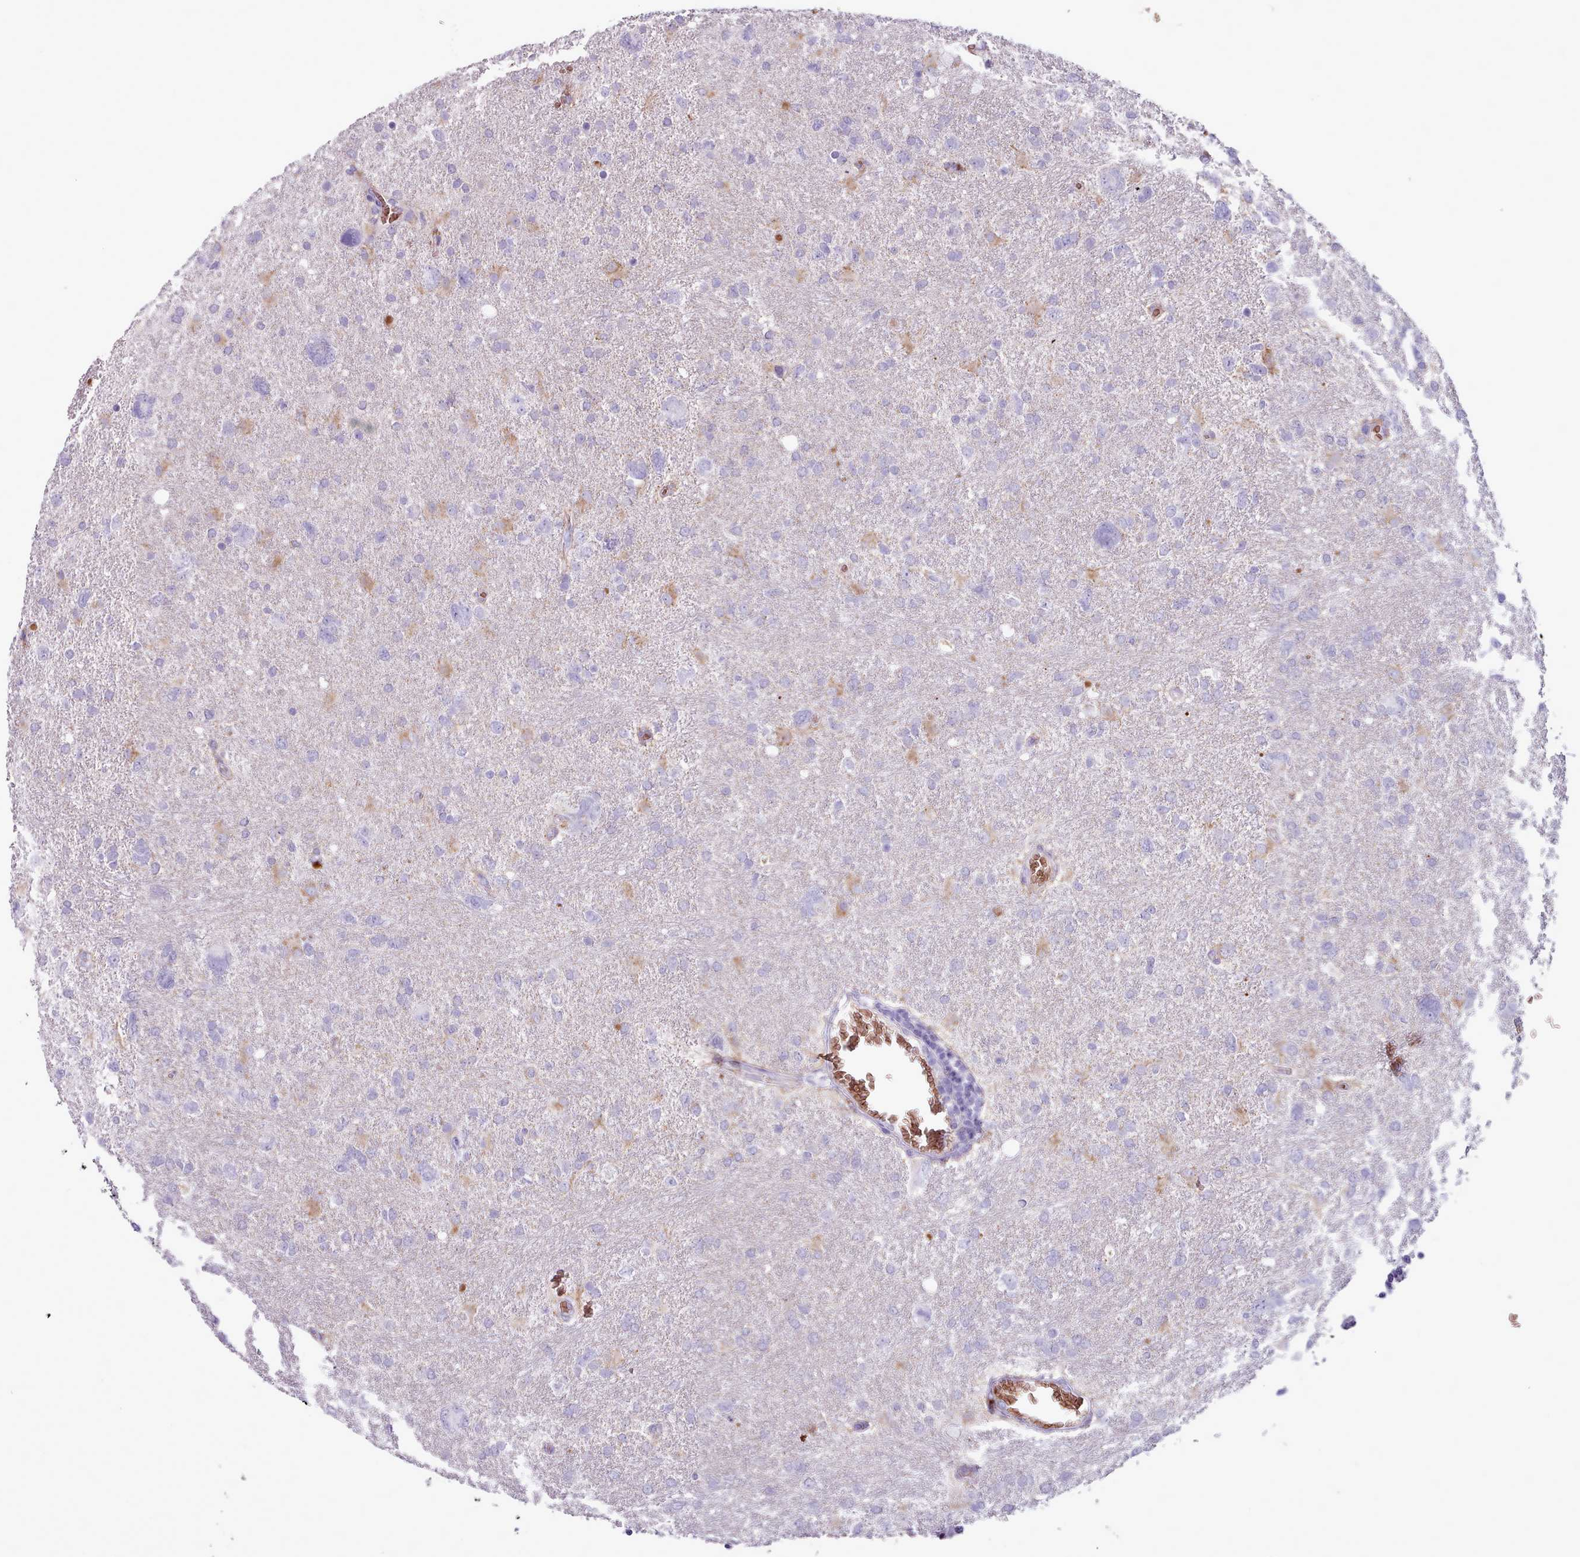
{"staining": {"intensity": "negative", "quantity": "none", "location": "none"}, "tissue": "glioma", "cell_type": "Tumor cells", "image_type": "cancer", "snomed": [{"axis": "morphology", "description": "Glioma, malignant, High grade"}, {"axis": "topography", "description": "Brain"}], "caption": "Immunohistochemistry (IHC) of human glioma displays no positivity in tumor cells.", "gene": "AK4", "patient": {"sex": "male", "age": 61}}